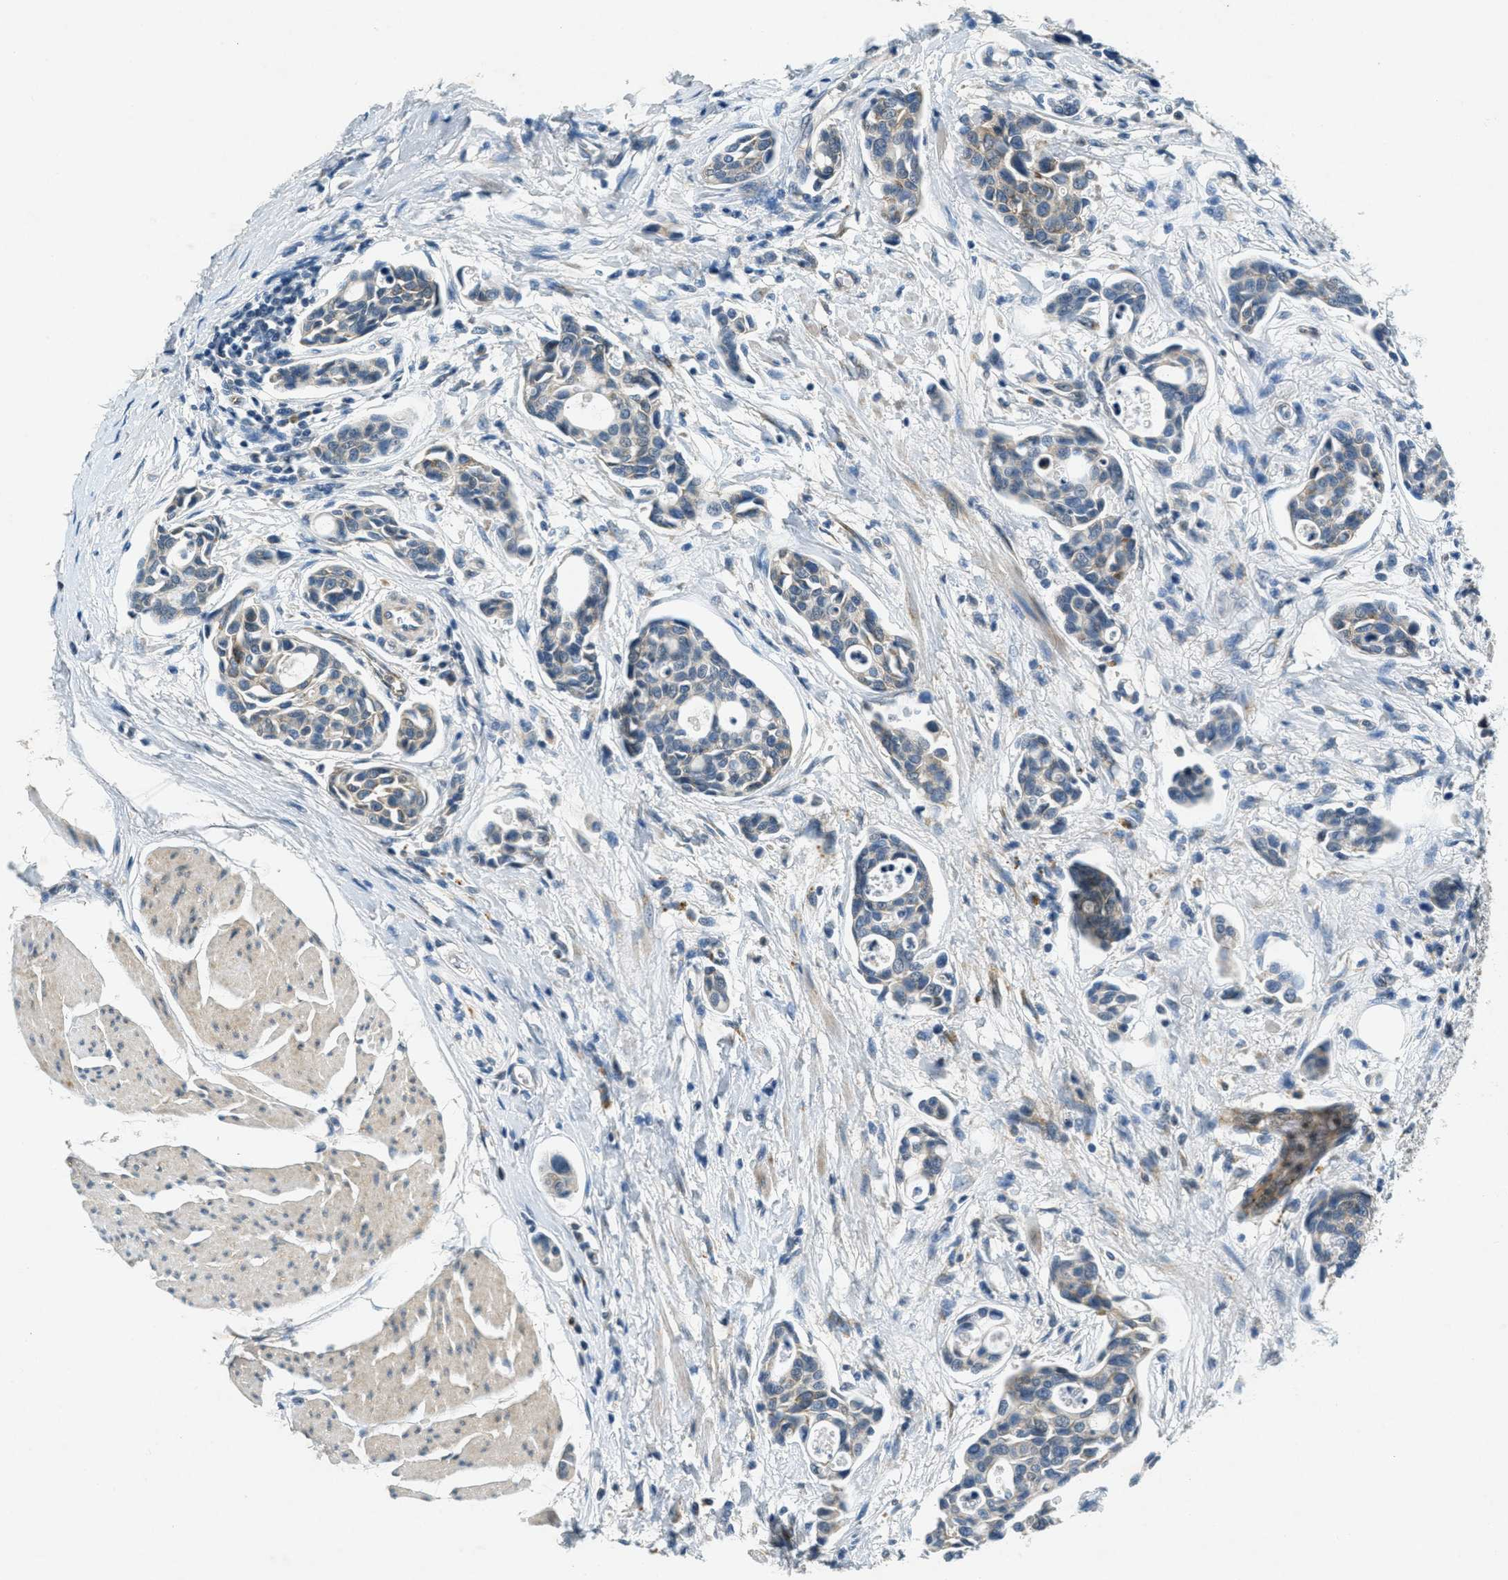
{"staining": {"intensity": "weak", "quantity": "<25%", "location": "cytoplasmic/membranous"}, "tissue": "urothelial cancer", "cell_type": "Tumor cells", "image_type": "cancer", "snomed": [{"axis": "morphology", "description": "Urothelial carcinoma, High grade"}, {"axis": "topography", "description": "Urinary bladder"}], "caption": "Urothelial carcinoma (high-grade) was stained to show a protein in brown. There is no significant staining in tumor cells.", "gene": "RAB3D", "patient": {"sex": "male", "age": 78}}